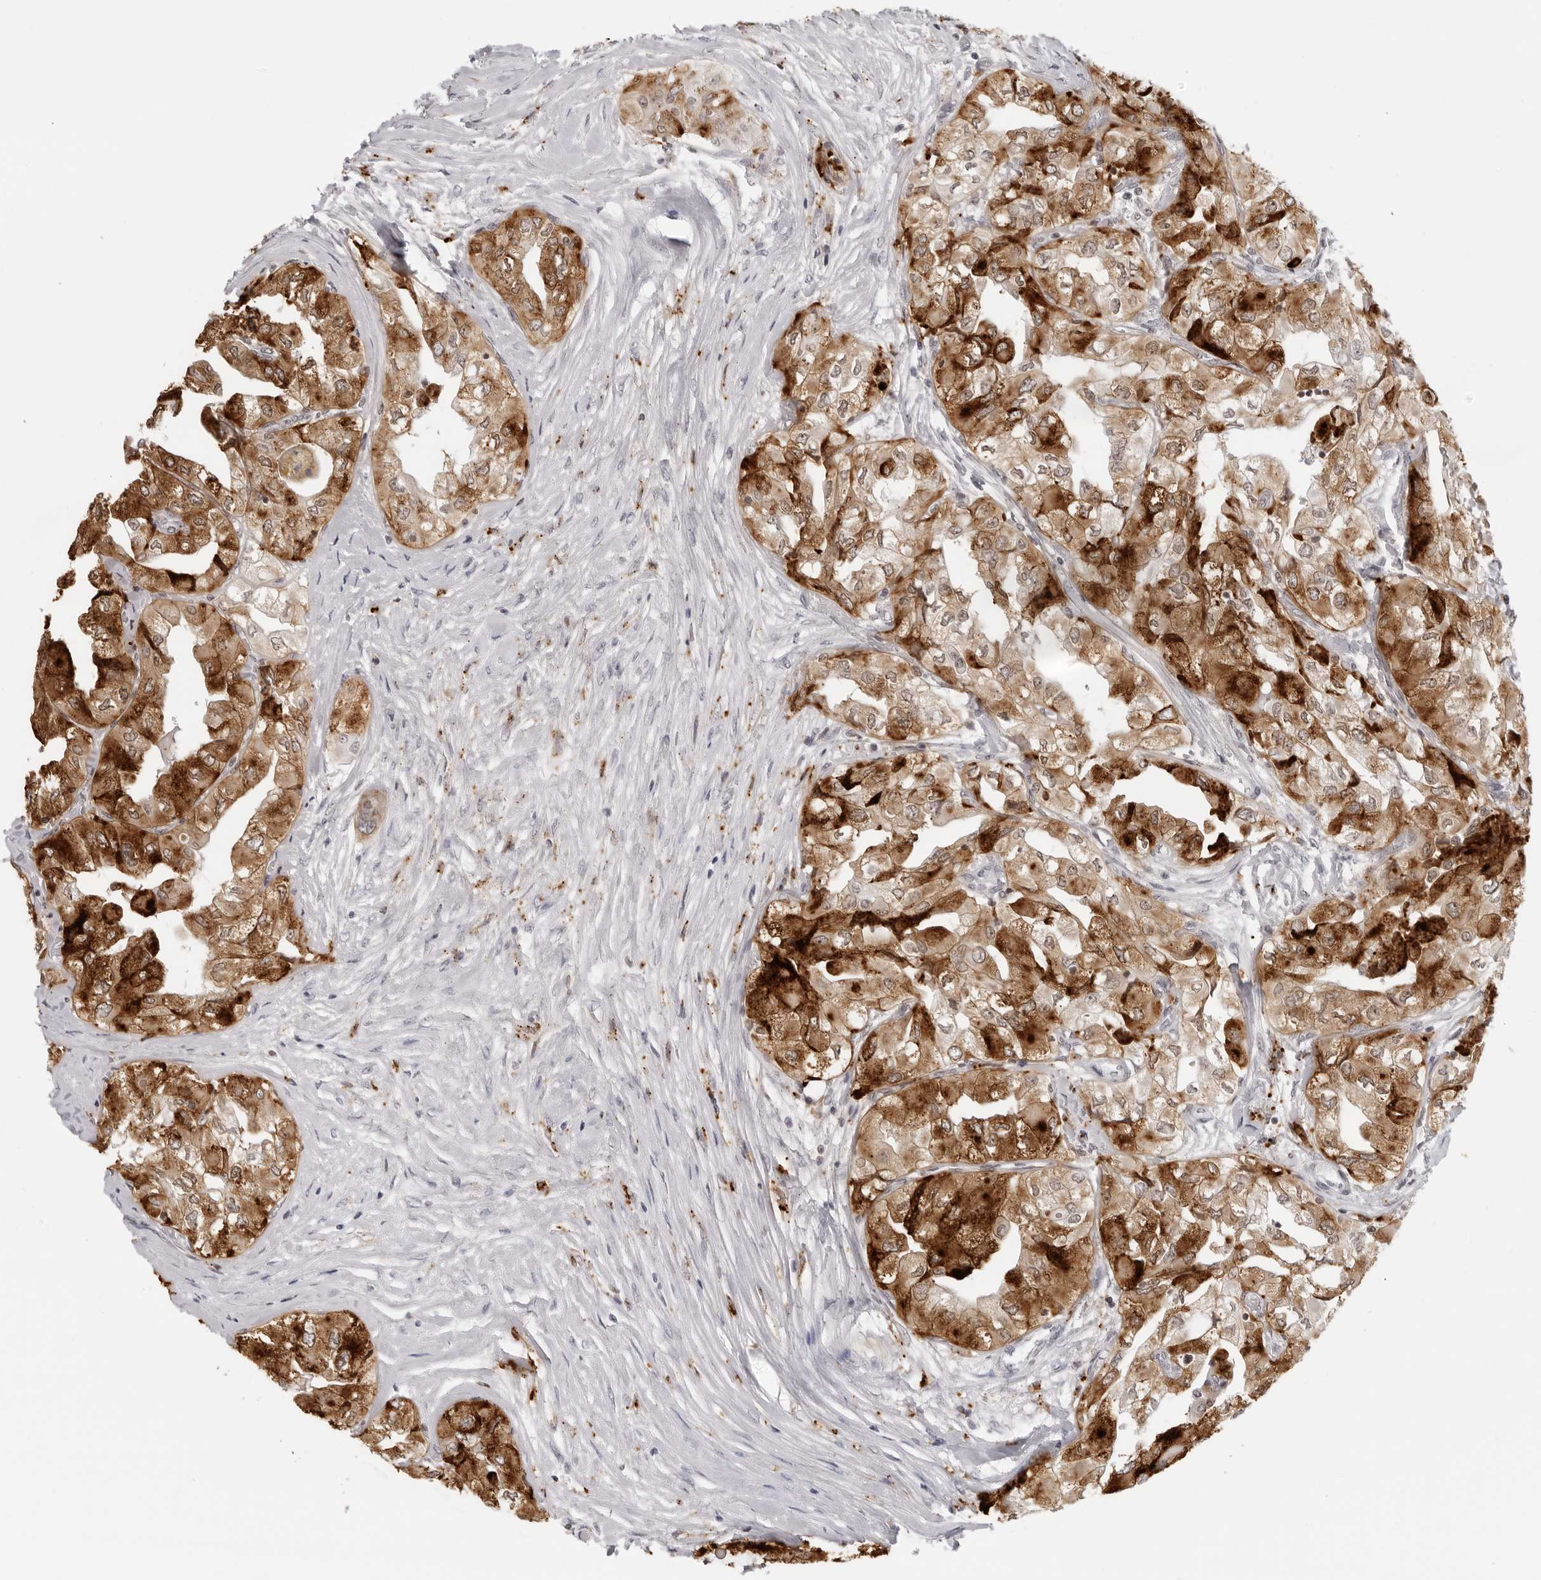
{"staining": {"intensity": "strong", "quantity": ">75%", "location": "cytoplasmic/membranous"}, "tissue": "thyroid cancer", "cell_type": "Tumor cells", "image_type": "cancer", "snomed": [{"axis": "morphology", "description": "Papillary adenocarcinoma, NOS"}, {"axis": "topography", "description": "Thyroid gland"}], "caption": "The immunohistochemical stain shows strong cytoplasmic/membranous staining in tumor cells of papillary adenocarcinoma (thyroid) tissue.", "gene": "STRADB", "patient": {"sex": "female", "age": 59}}